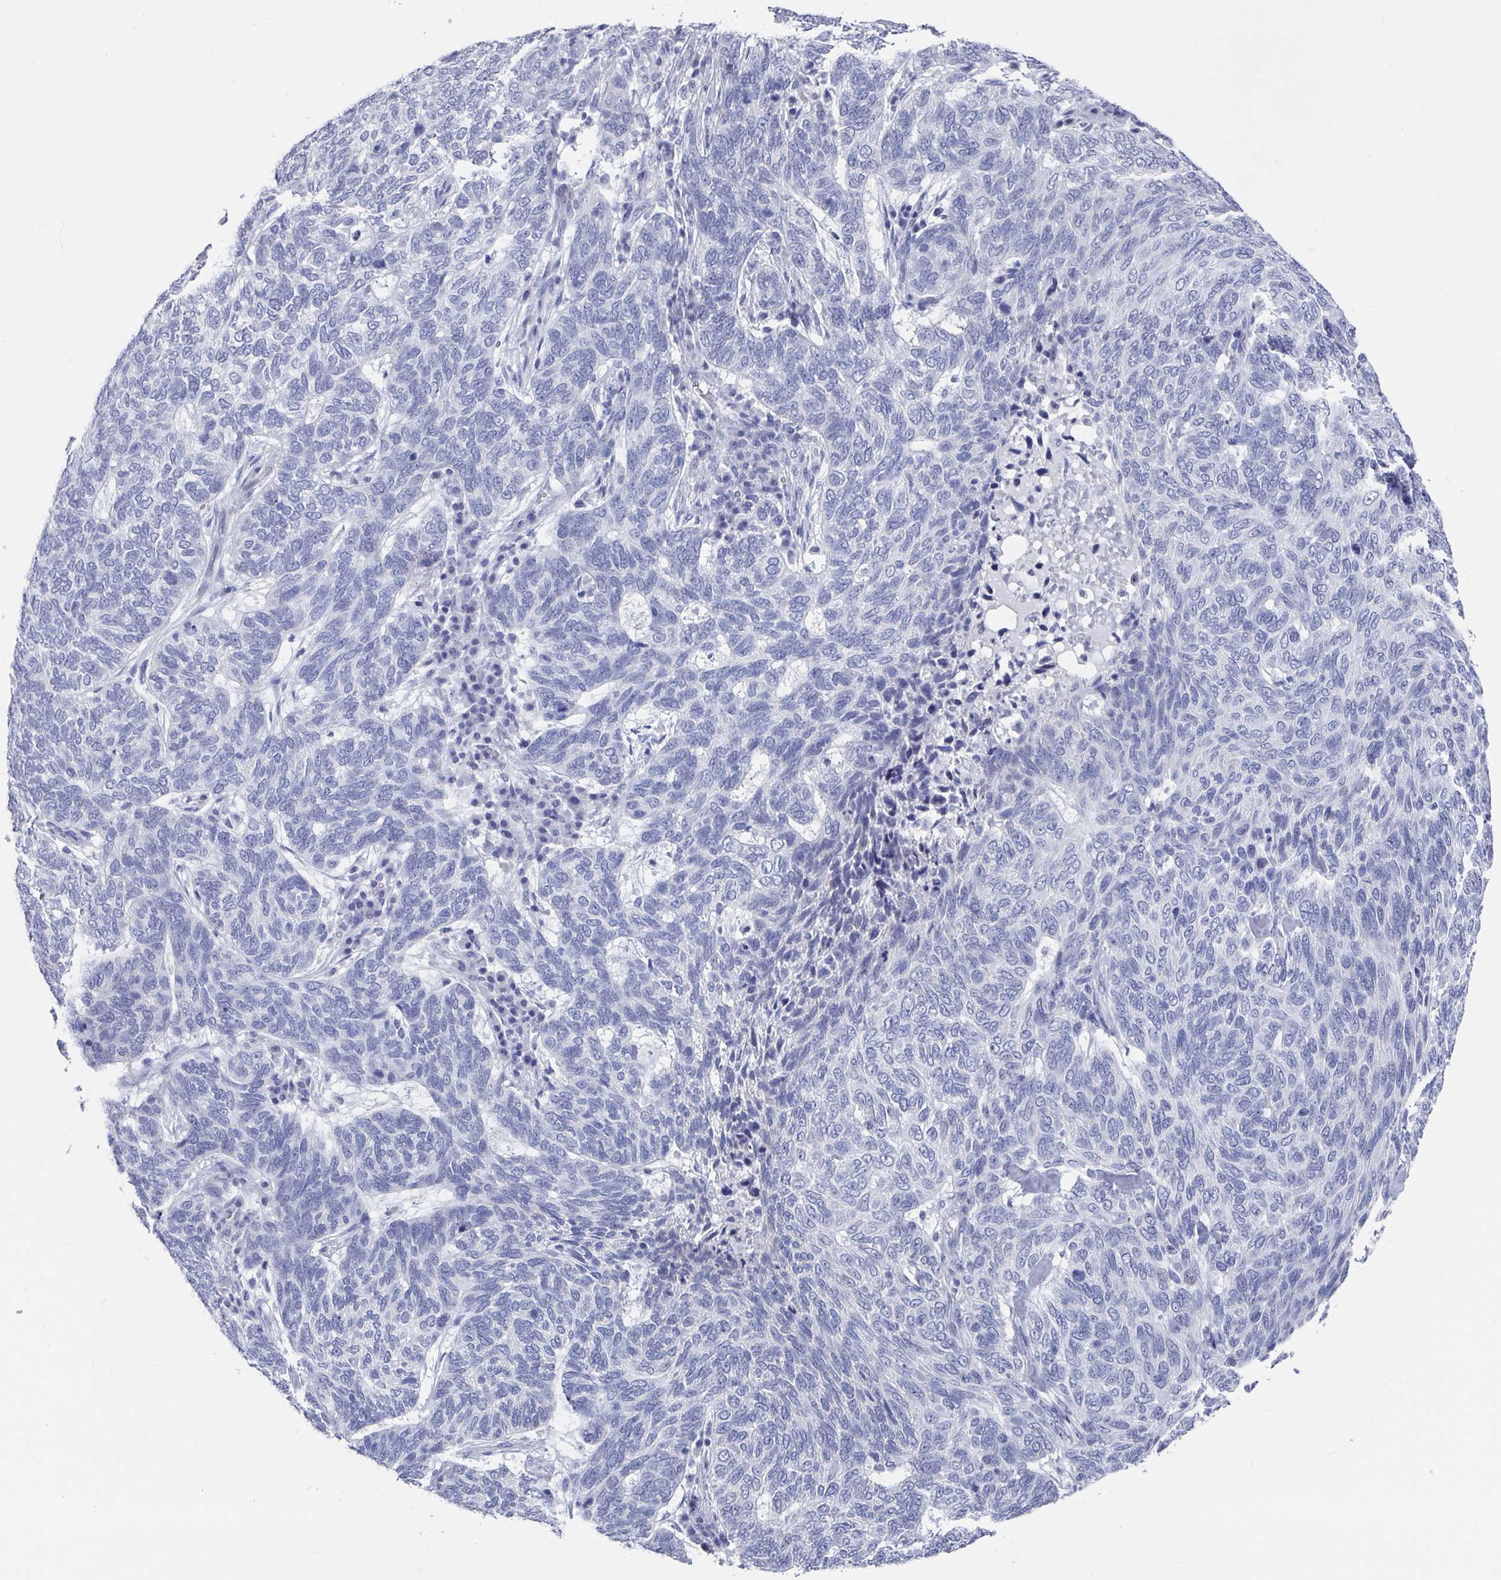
{"staining": {"intensity": "negative", "quantity": "none", "location": "none"}, "tissue": "skin cancer", "cell_type": "Tumor cells", "image_type": "cancer", "snomed": [{"axis": "morphology", "description": "Basal cell carcinoma"}, {"axis": "topography", "description": "Skin"}], "caption": "This is an immunohistochemistry (IHC) photomicrograph of human basal cell carcinoma (skin). There is no expression in tumor cells.", "gene": "CAMKV", "patient": {"sex": "female", "age": 65}}